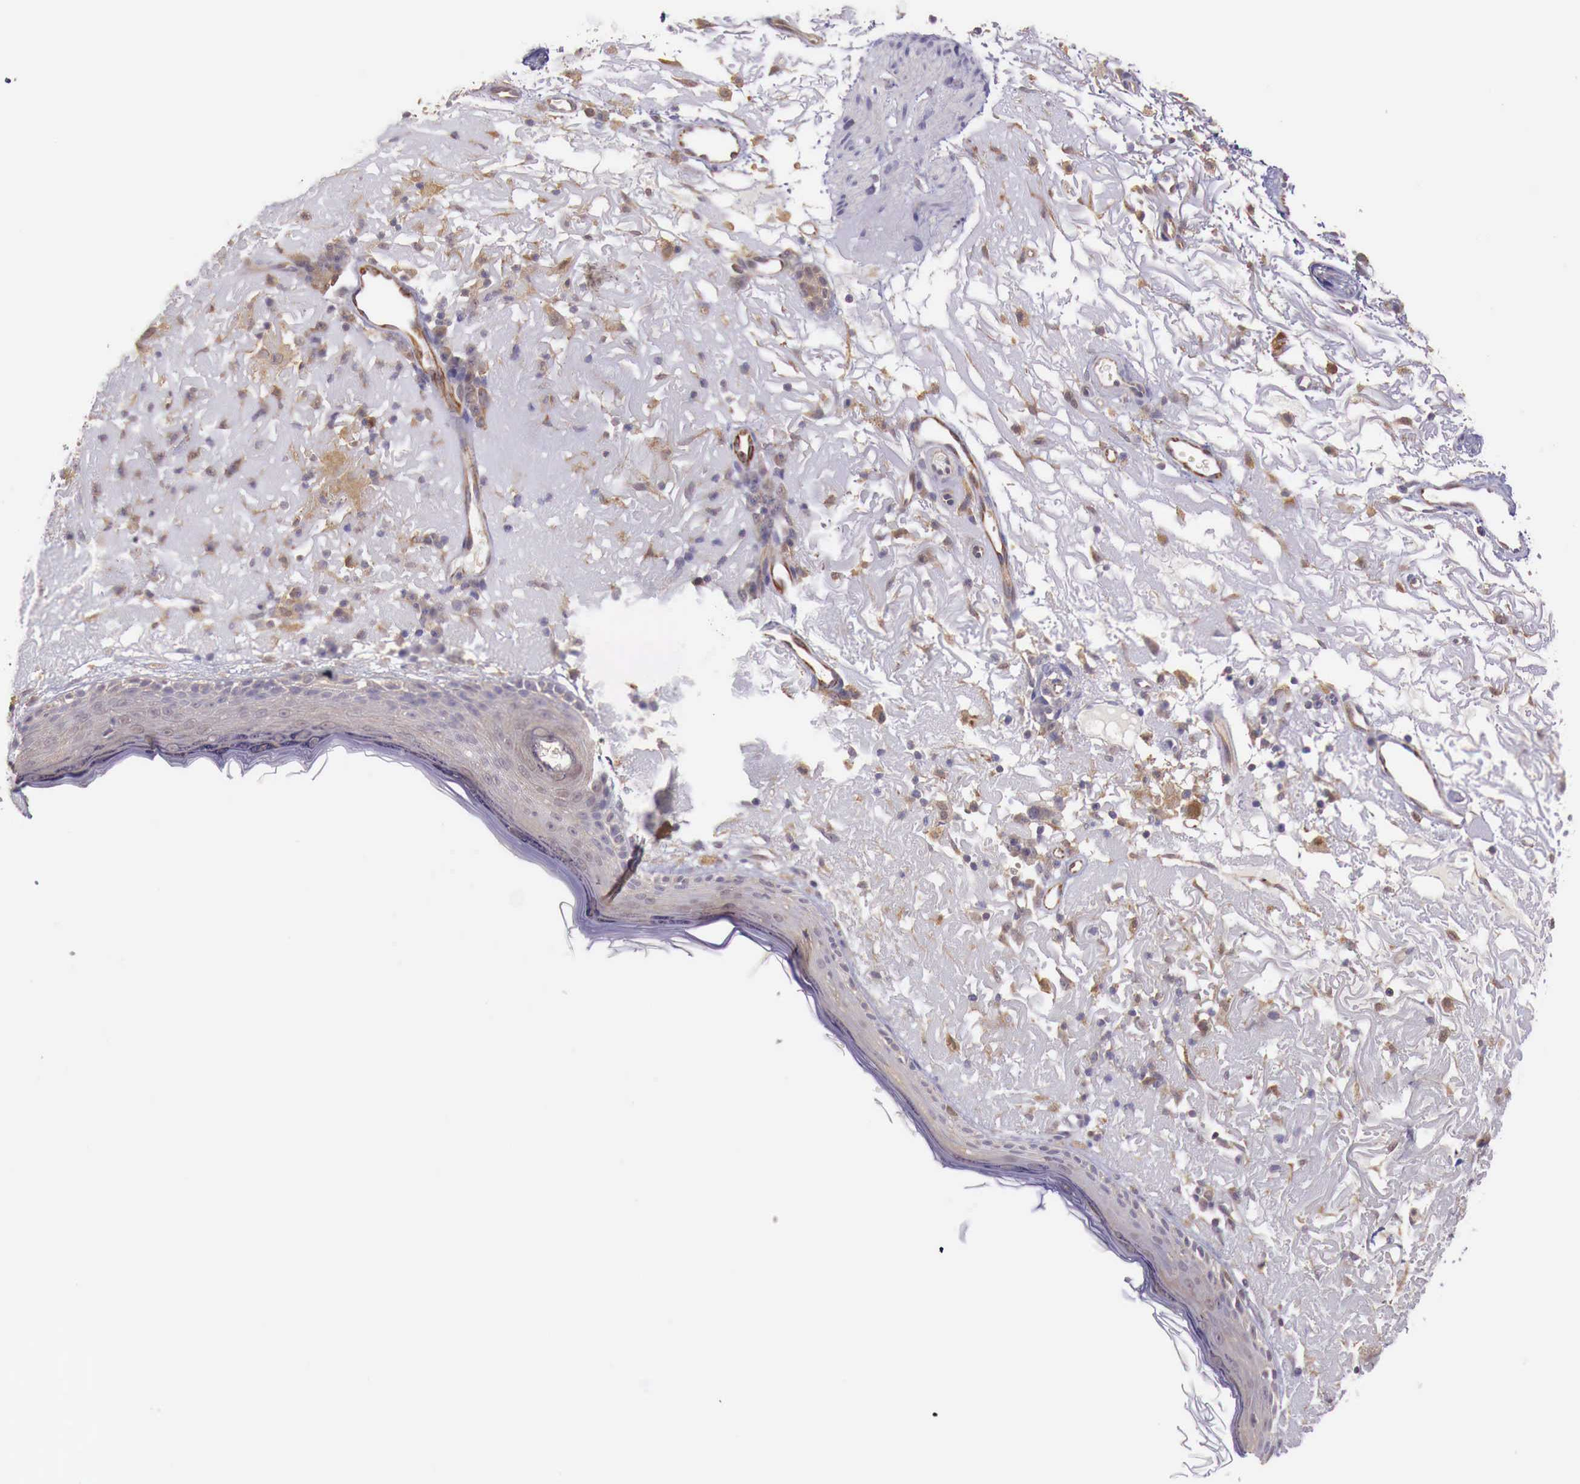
{"staining": {"intensity": "negative", "quantity": "none", "location": "none"}, "tissue": "skin", "cell_type": "Fibroblasts", "image_type": "normal", "snomed": [{"axis": "morphology", "description": "Normal tissue, NOS"}, {"axis": "topography", "description": "Skin"}], "caption": "IHC histopathology image of unremarkable human skin stained for a protein (brown), which reveals no staining in fibroblasts. (DAB (3,3'-diaminobenzidine) IHC, high magnification).", "gene": "GAB2", "patient": {"sex": "female", "age": 90}}